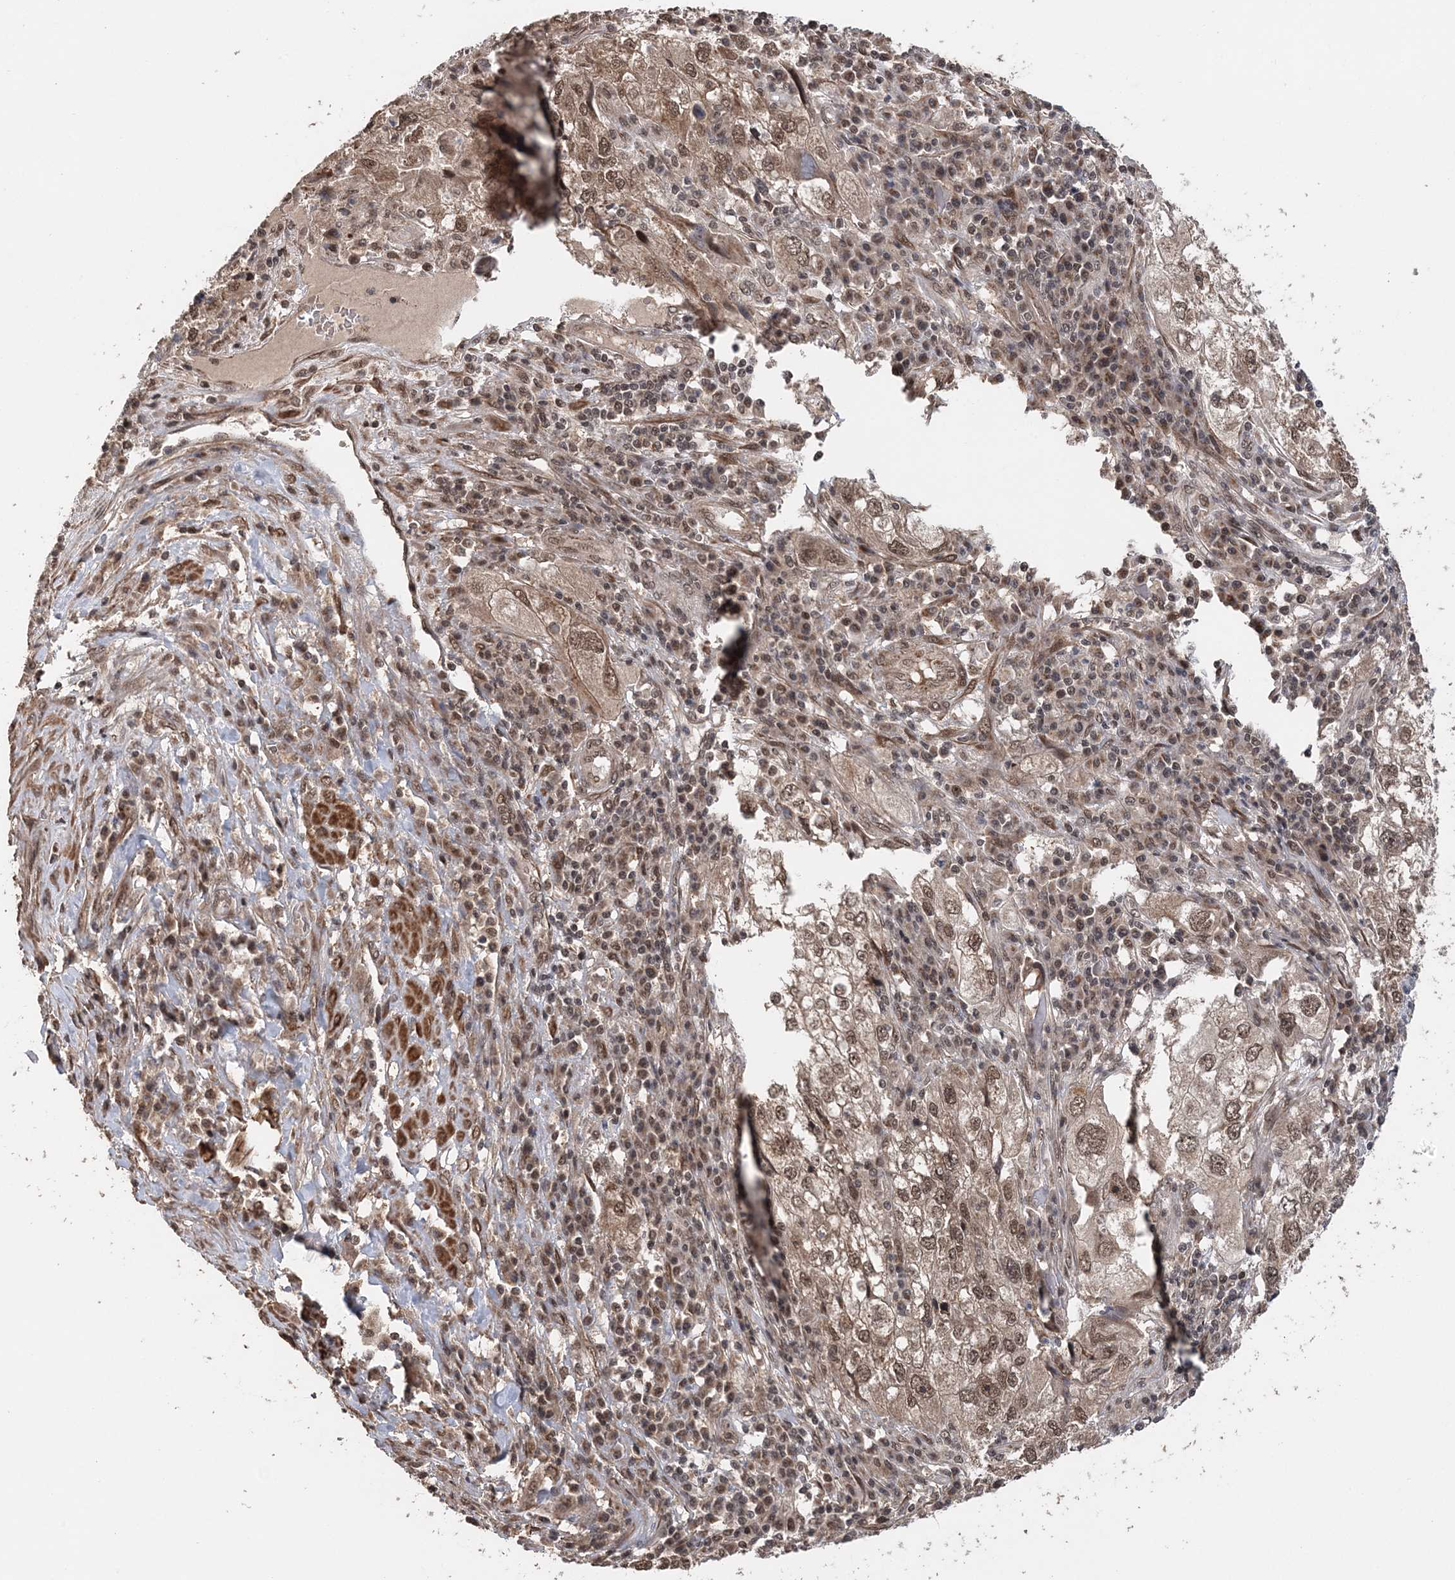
{"staining": {"intensity": "moderate", "quantity": ">75%", "location": "cytoplasmic/membranous,nuclear"}, "tissue": "endometrial cancer", "cell_type": "Tumor cells", "image_type": "cancer", "snomed": [{"axis": "morphology", "description": "Adenocarcinoma, NOS"}, {"axis": "topography", "description": "Endometrium"}], "caption": "Brown immunohistochemical staining in adenocarcinoma (endometrial) exhibits moderate cytoplasmic/membranous and nuclear positivity in approximately >75% of tumor cells.", "gene": "TSHZ2", "patient": {"sex": "female", "age": 49}}